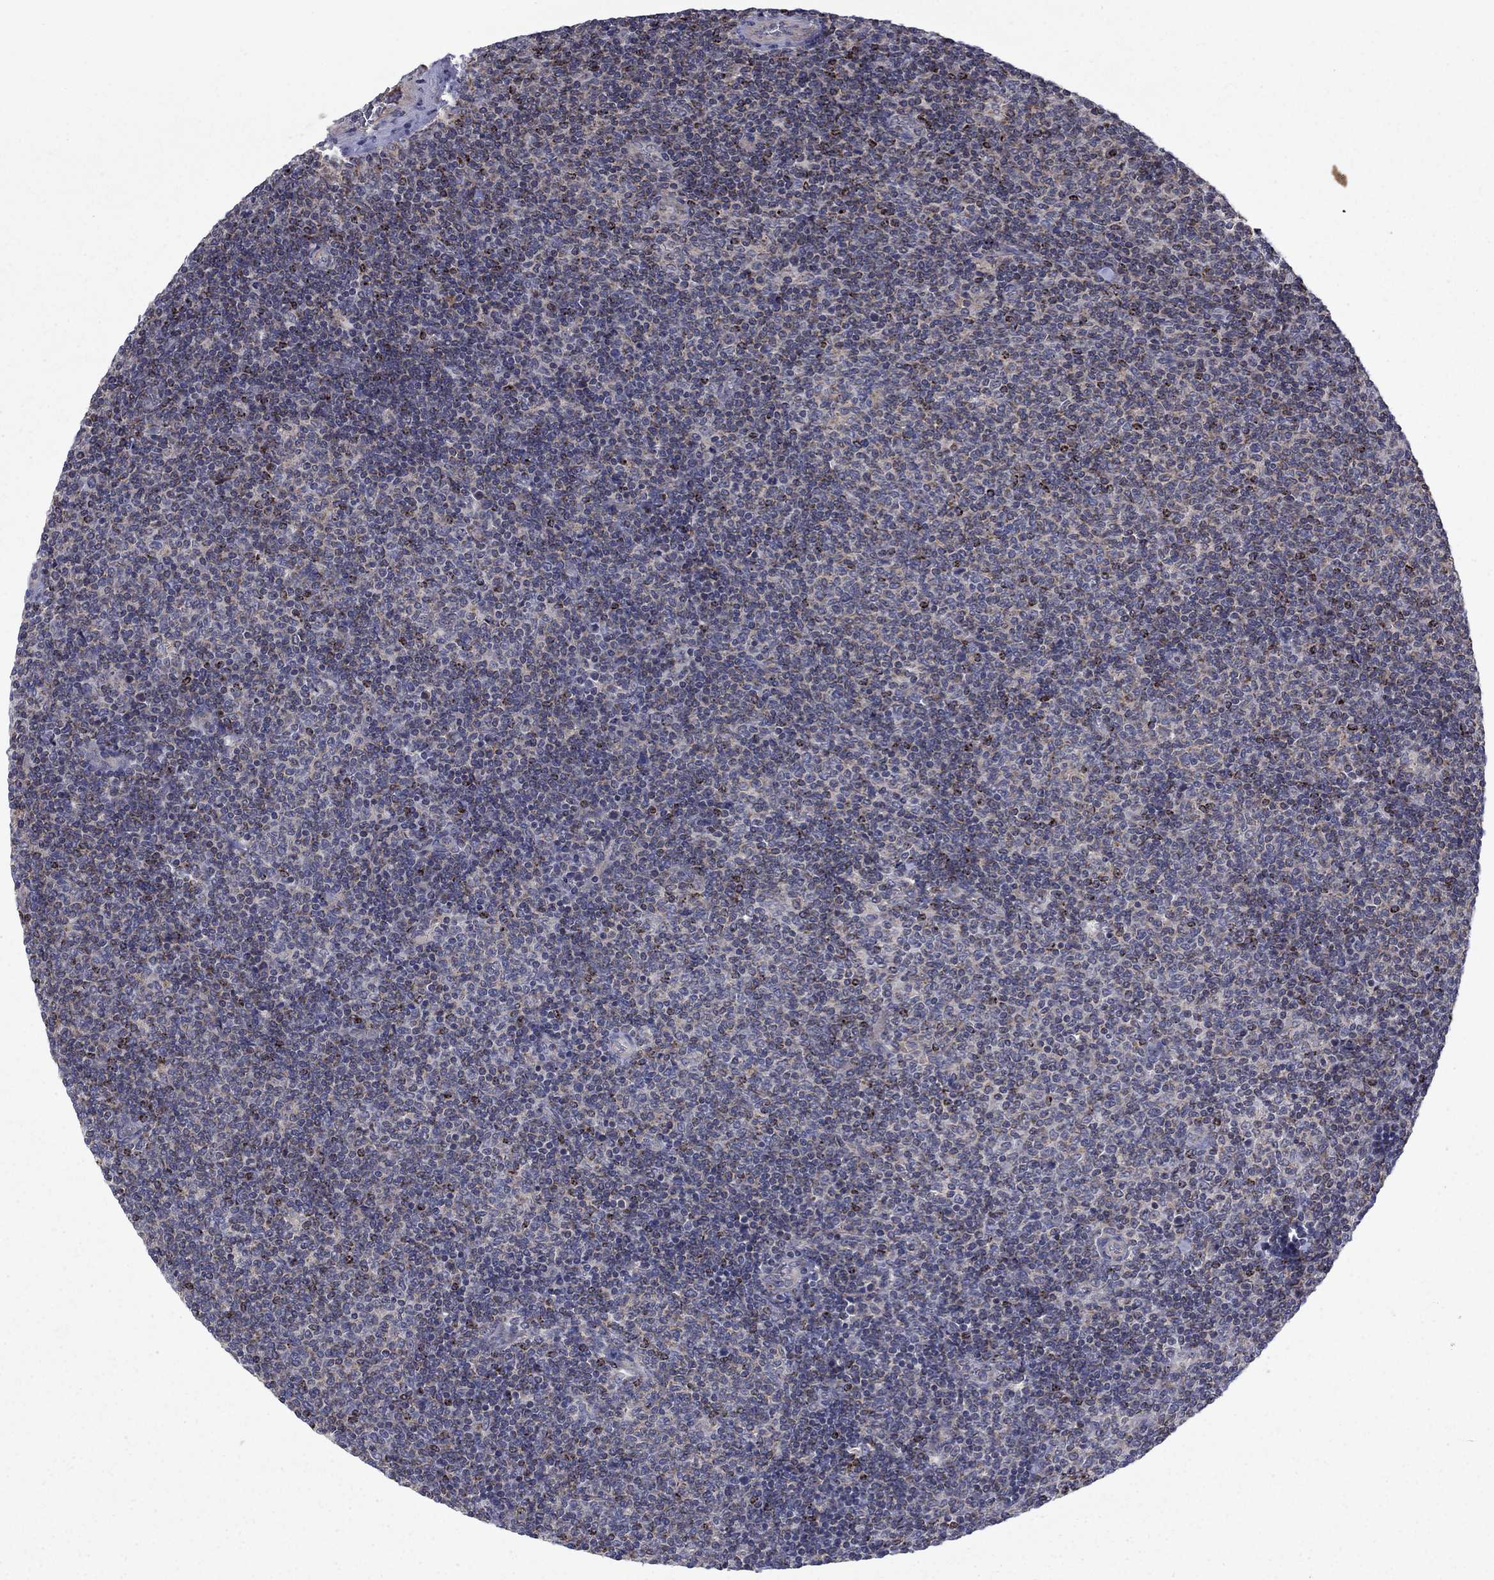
{"staining": {"intensity": "negative", "quantity": "none", "location": "none"}, "tissue": "lymphoma", "cell_type": "Tumor cells", "image_type": "cancer", "snomed": [{"axis": "morphology", "description": "Malignant lymphoma, non-Hodgkin's type, Low grade"}, {"axis": "topography", "description": "Lymph node"}], "caption": "A micrograph of malignant lymphoma, non-Hodgkin's type (low-grade) stained for a protein reveals no brown staining in tumor cells.", "gene": "DOP1B", "patient": {"sex": "male", "age": 52}}